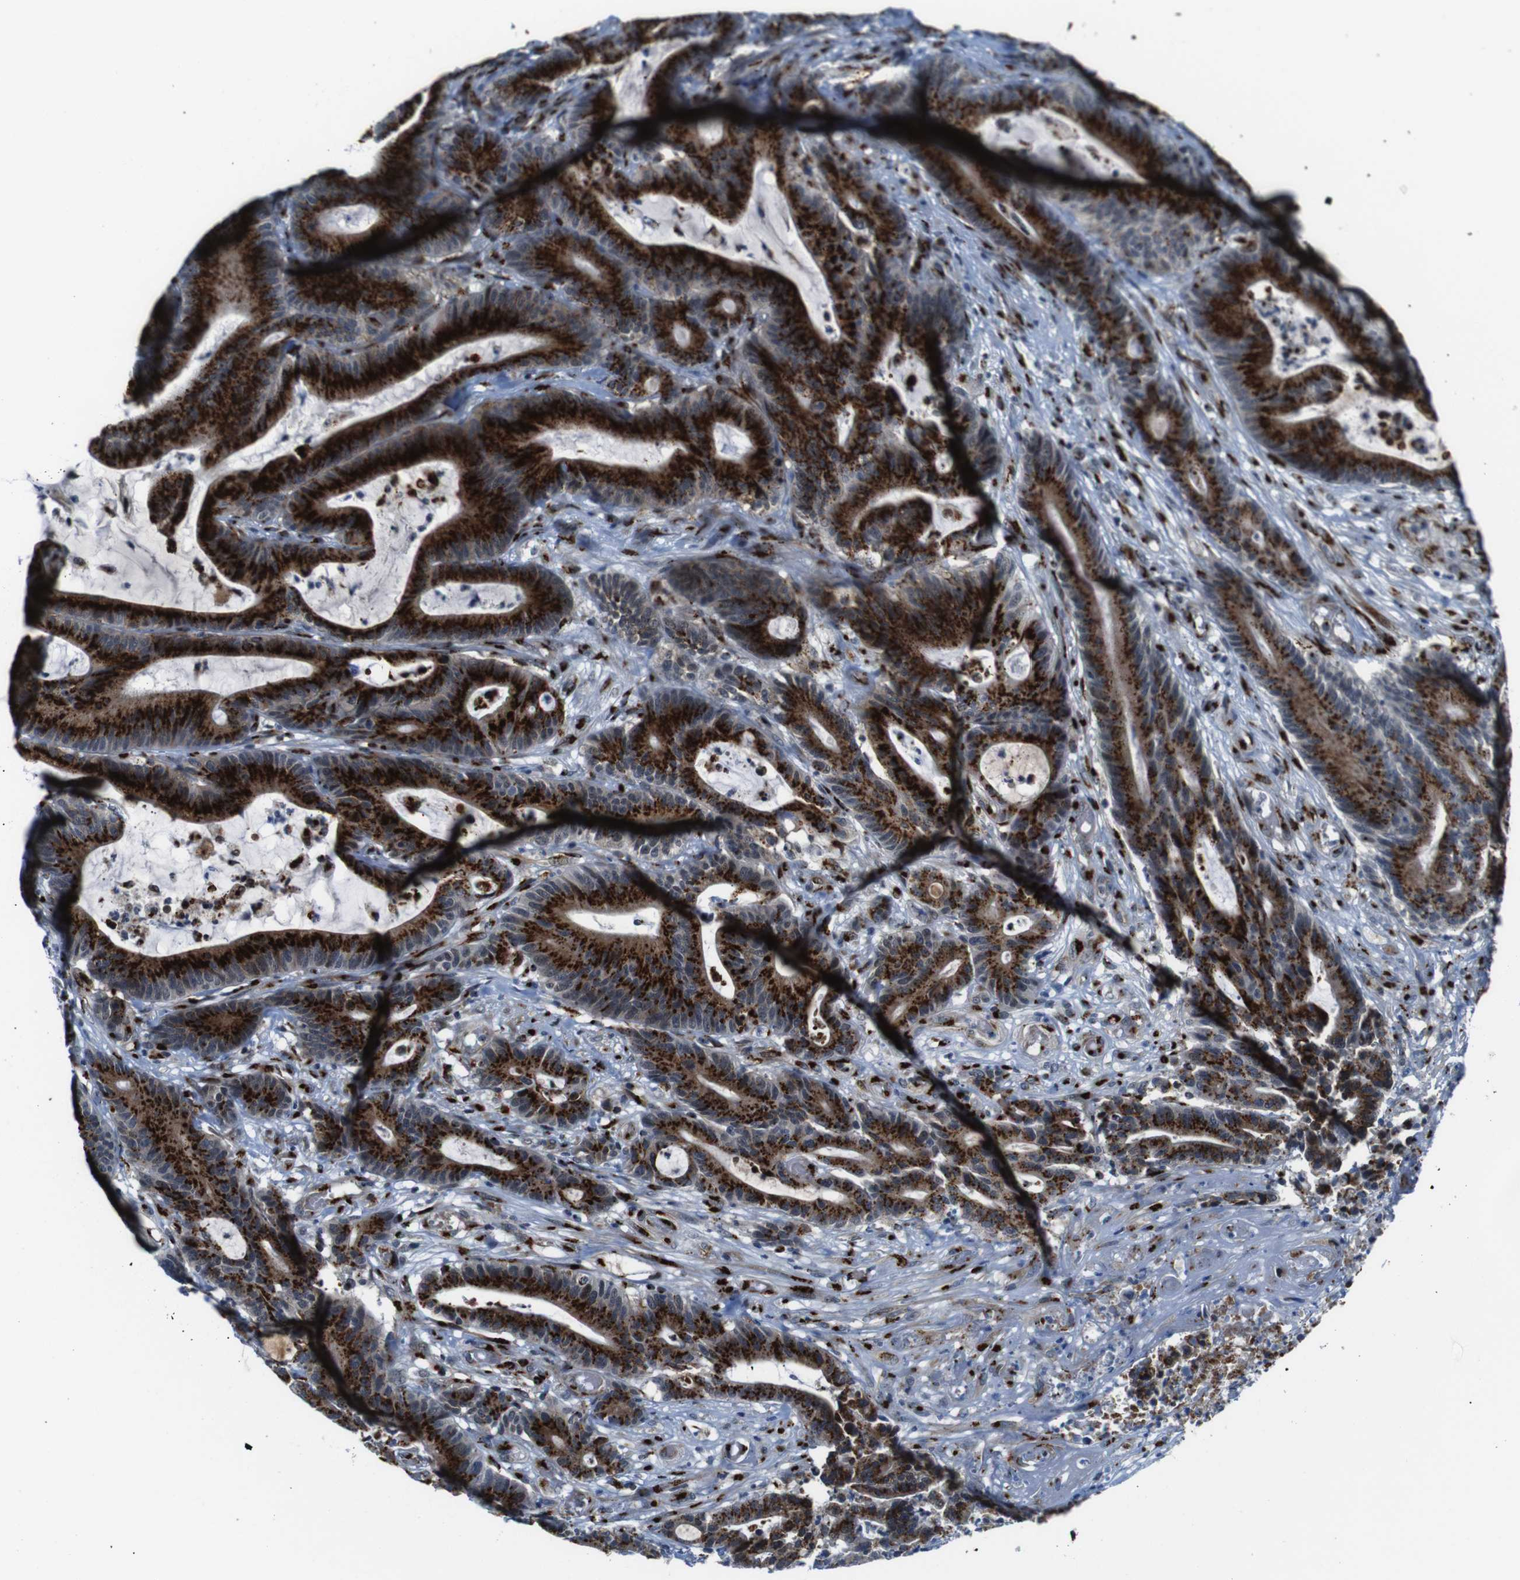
{"staining": {"intensity": "strong", "quantity": ">75%", "location": "cytoplasmic/membranous"}, "tissue": "colorectal cancer", "cell_type": "Tumor cells", "image_type": "cancer", "snomed": [{"axis": "morphology", "description": "Adenocarcinoma, NOS"}, {"axis": "topography", "description": "Colon"}], "caption": "Immunohistochemical staining of adenocarcinoma (colorectal) displays high levels of strong cytoplasmic/membranous protein positivity in about >75% of tumor cells. Ihc stains the protein in brown and the nuclei are stained blue.", "gene": "TGOLN2", "patient": {"sex": "female", "age": 84}}